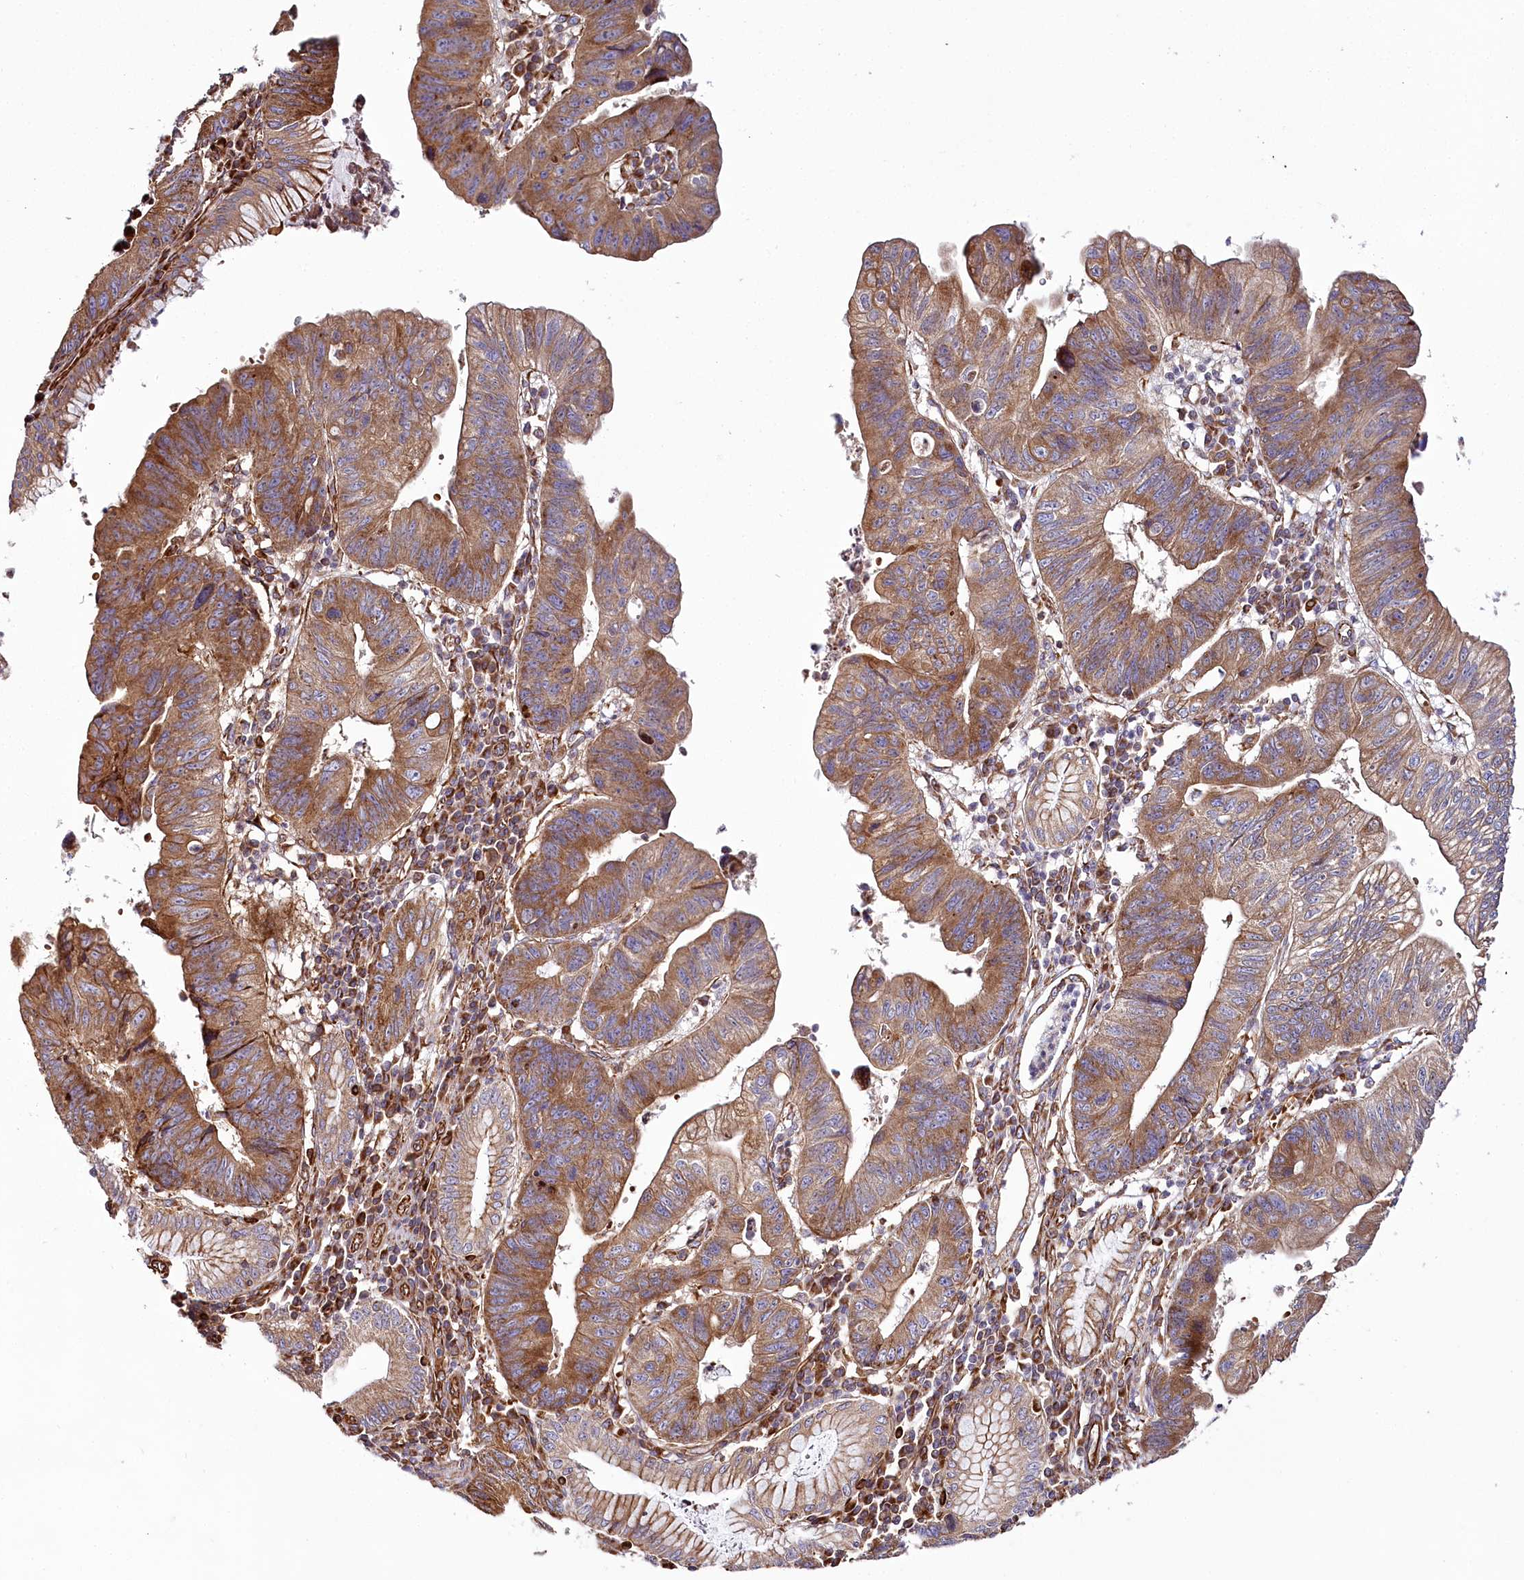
{"staining": {"intensity": "moderate", "quantity": ">75%", "location": "cytoplasmic/membranous"}, "tissue": "stomach cancer", "cell_type": "Tumor cells", "image_type": "cancer", "snomed": [{"axis": "morphology", "description": "Adenocarcinoma, NOS"}, {"axis": "topography", "description": "Stomach"}], "caption": "High-magnification brightfield microscopy of stomach cancer (adenocarcinoma) stained with DAB (brown) and counterstained with hematoxylin (blue). tumor cells exhibit moderate cytoplasmic/membranous staining is identified in approximately>75% of cells. (DAB IHC, brown staining for protein, blue staining for nuclei).", "gene": "THUMPD3", "patient": {"sex": "male", "age": 59}}